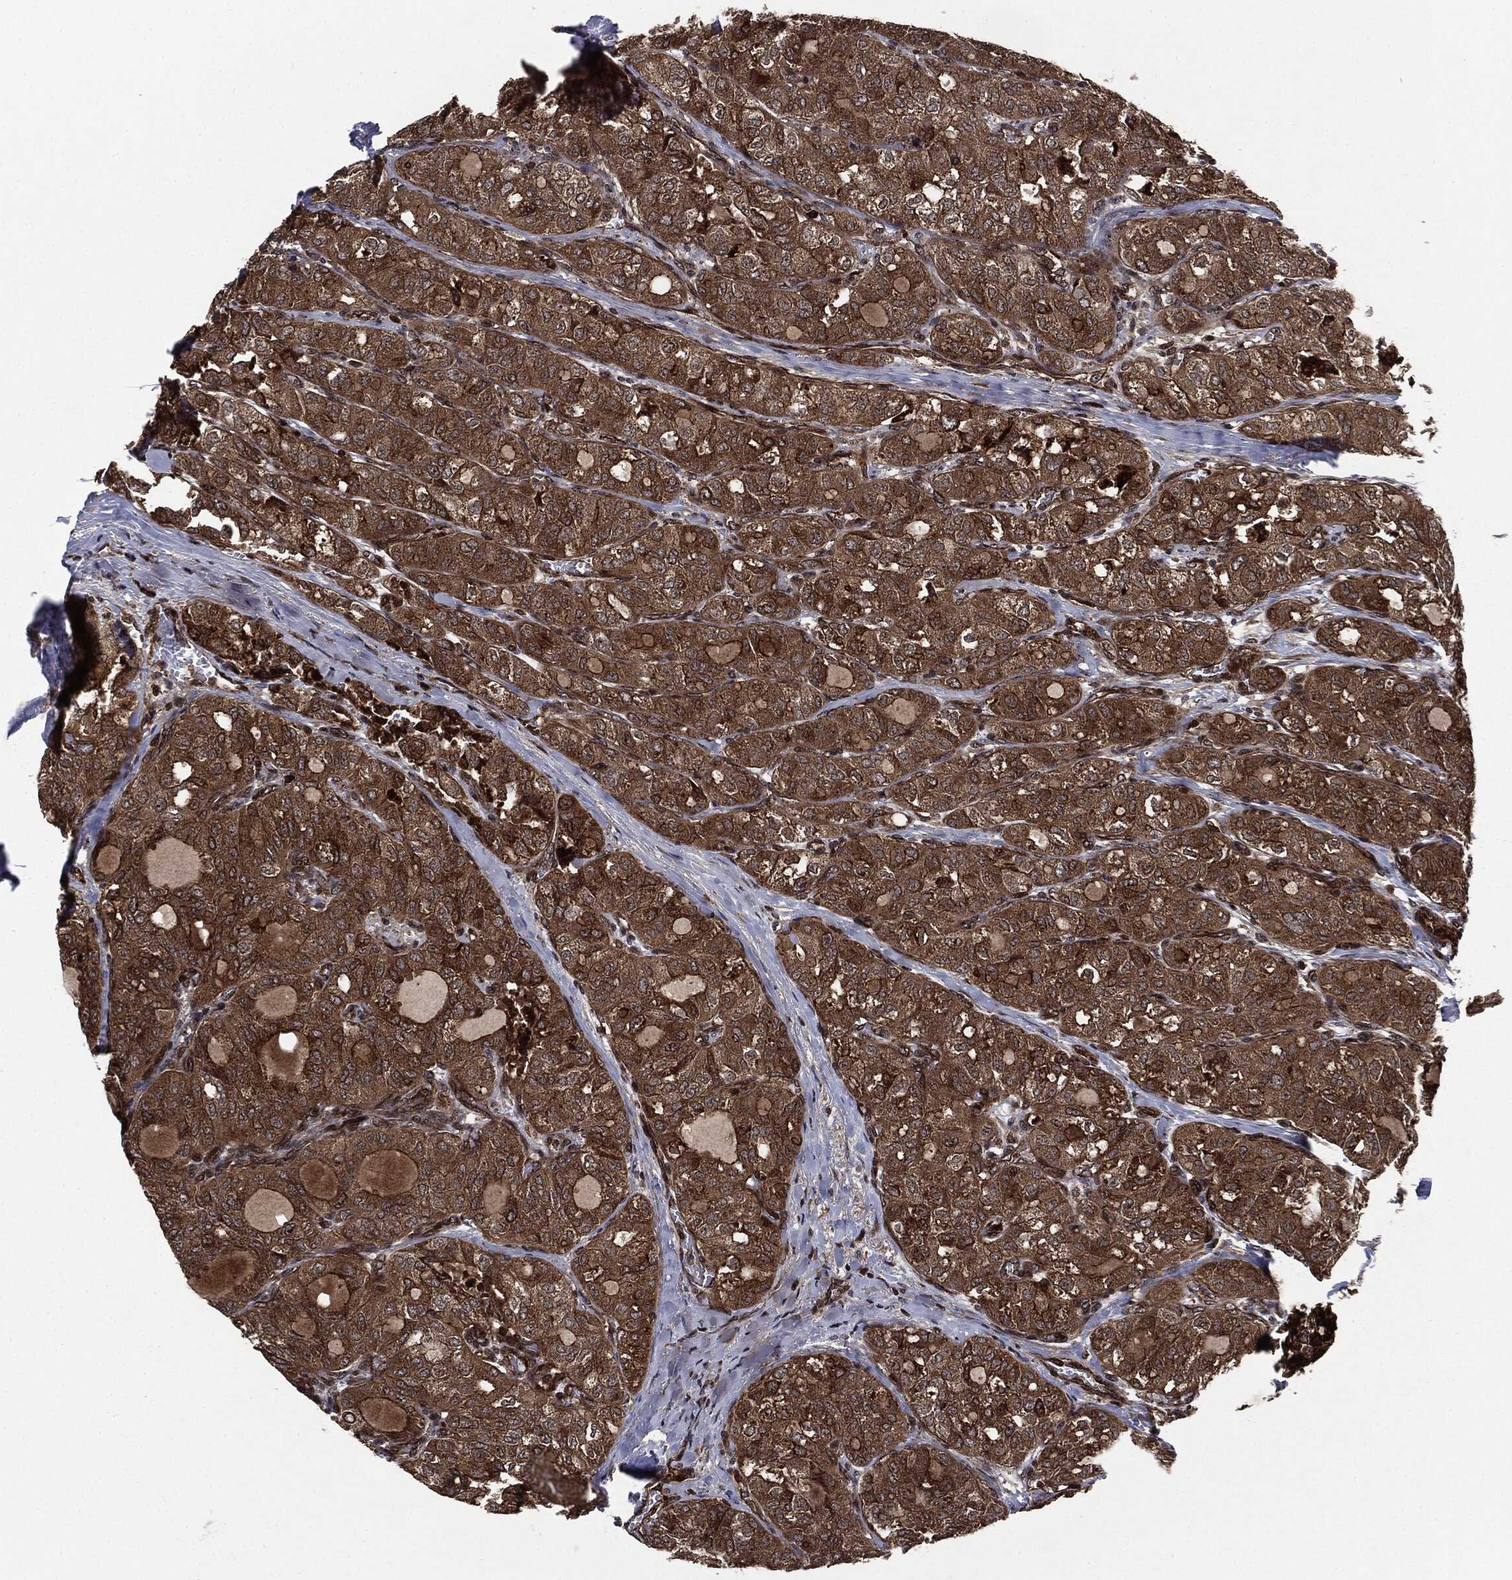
{"staining": {"intensity": "strong", "quantity": ">75%", "location": "cytoplasmic/membranous"}, "tissue": "thyroid cancer", "cell_type": "Tumor cells", "image_type": "cancer", "snomed": [{"axis": "morphology", "description": "Follicular adenoma carcinoma, NOS"}, {"axis": "topography", "description": "Thyroid gland"}], "caption": "Protein staining of follicular adenoma carcinoma (thyroid) tissue shows strong cytoplasmic/membranous staining in approximately >75% of tumor cells.", "gene": "CARD6", "patient": {"sex": "male", "age": 75}}